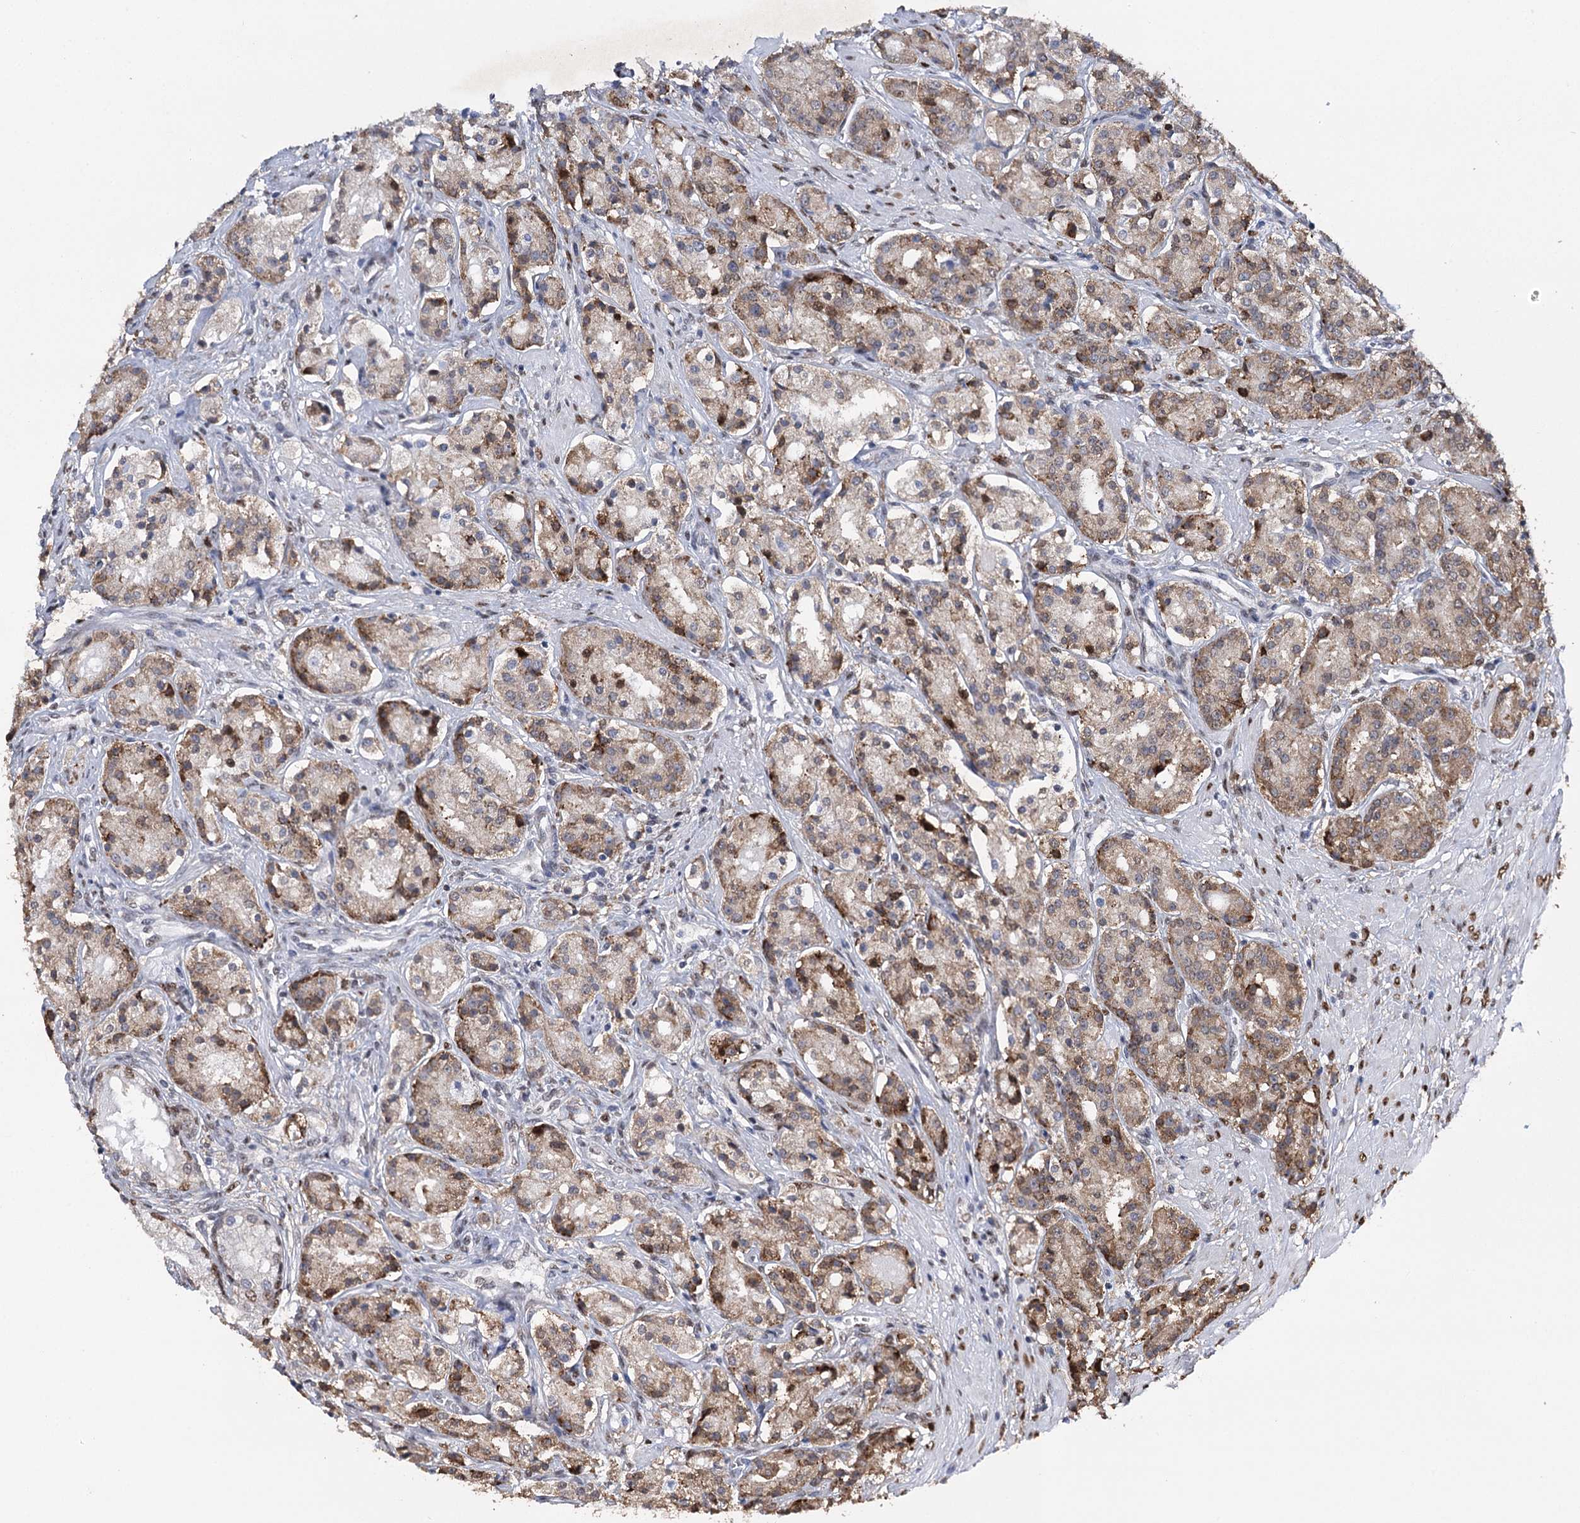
{"staining": {"intensity": "moderate", "quantity": ">75%", "location": "cytoplasmic/membranous"}, "tissue": "prostate cancer", "cell_type": "Tumor cells", "image_type": "cancer", "snomed": [{"axis": "morphology", "description": "Adenocarcinoma, High grade"}, {"axis": "topography", "description": "Prostate"}], "caption": "Immunohistochemical staining of human prostate cancer exhibits medium levels of moderate cytoplasmic/membranous positivity in about >75% of tumor cells. (Brightfield microscopy of DAB IHC at high magnification).", "gene": "NFU1", "patient": {"sex": "male", "age": 60}}